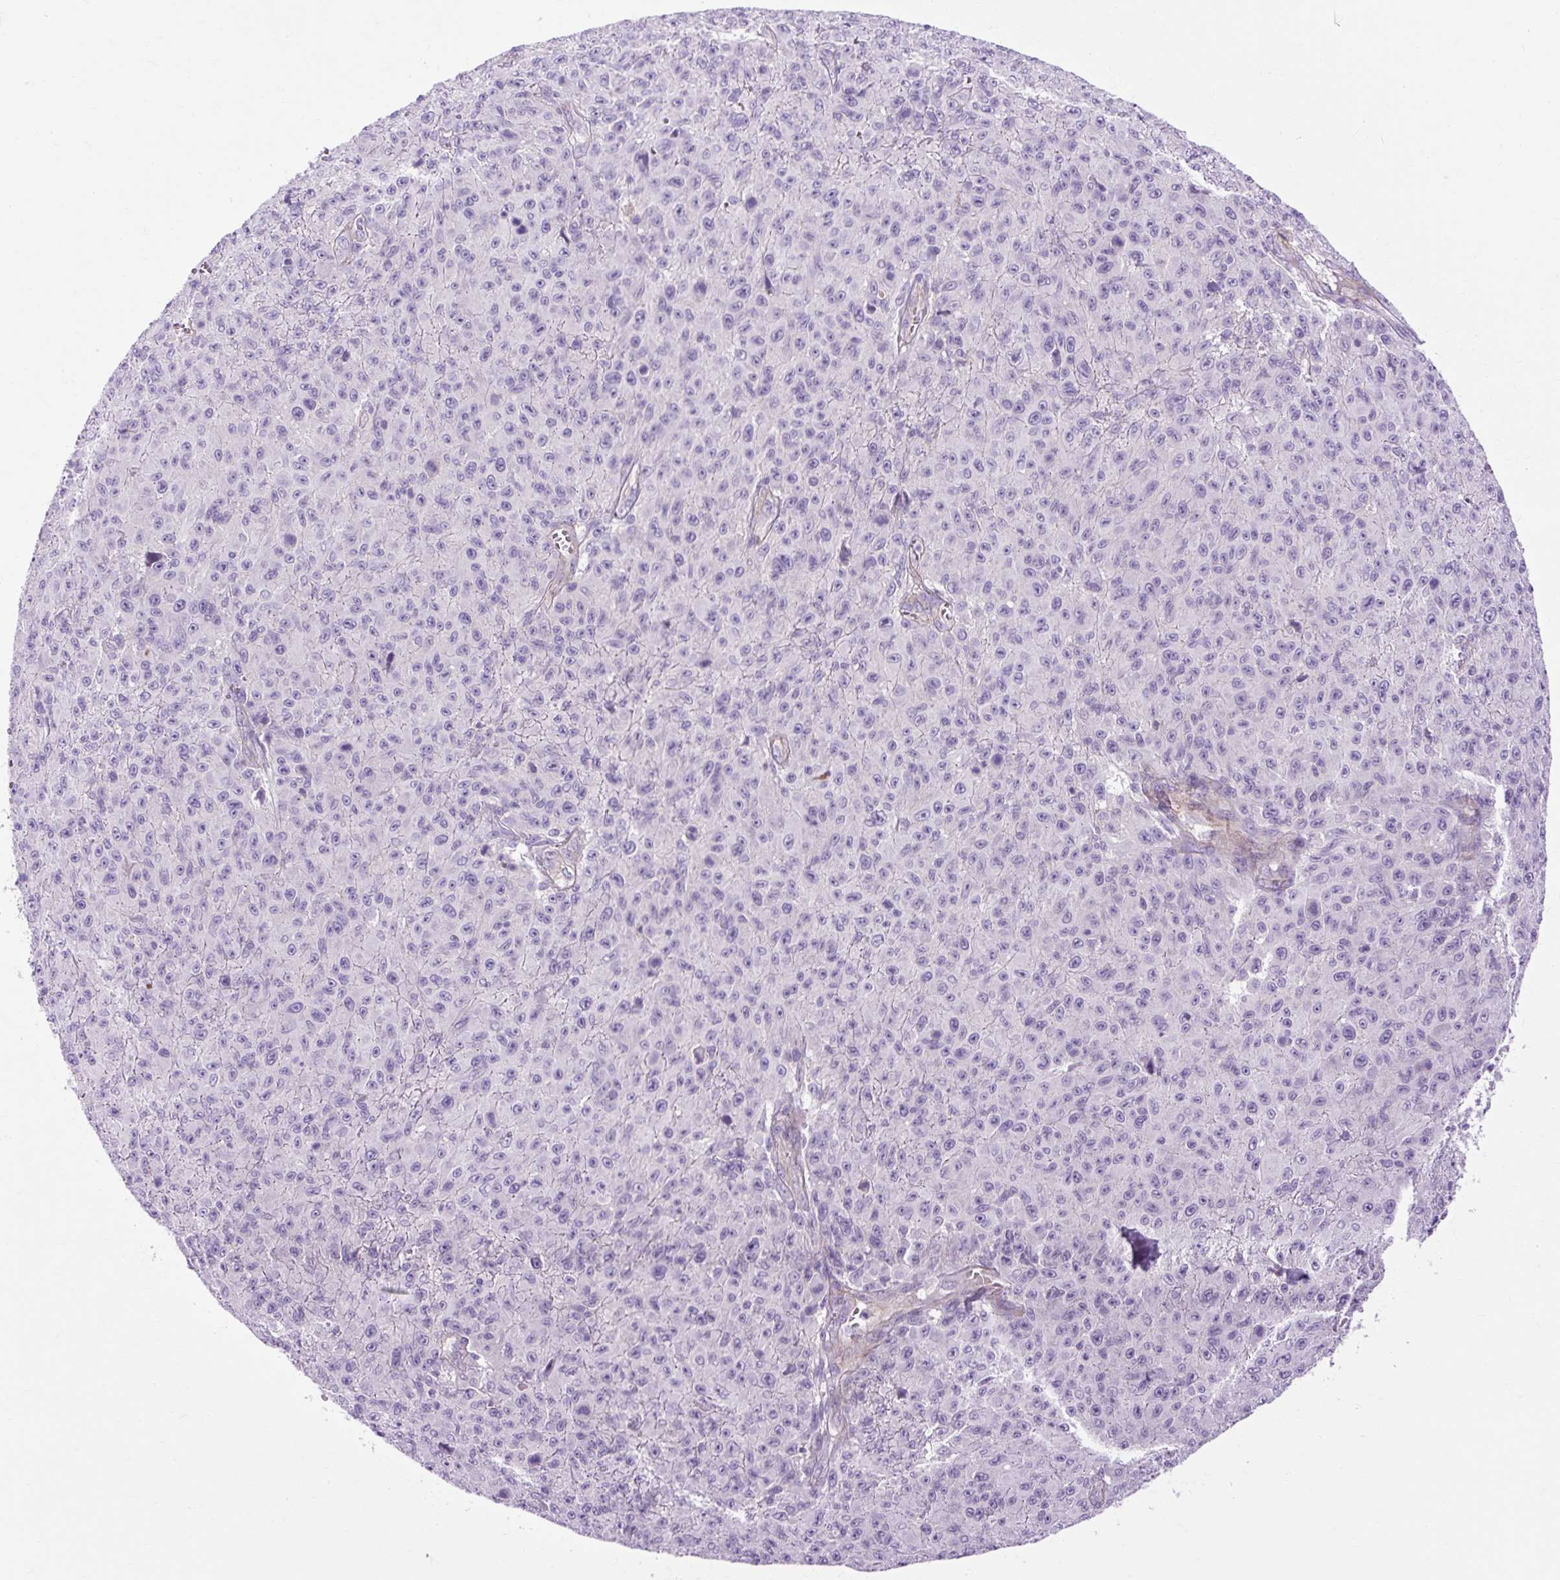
{"staining": {"intensity": "negative", "quantity": "none", "location": "none"}, "tissue": "melanoma", "cell_type": "Tumor cells", "image_type": "cancer", "snomed": [{"axis": "morphology", "description": "Malignant melanoma, NOS"}, {"axis": "topography", "description": "Skin"}], "caption": "Histopathology image shows no significant protein staining in tumor cells of malignant melanoma.", "gene": "OOEP", "patient": {"sex": "male", "age": 46}}